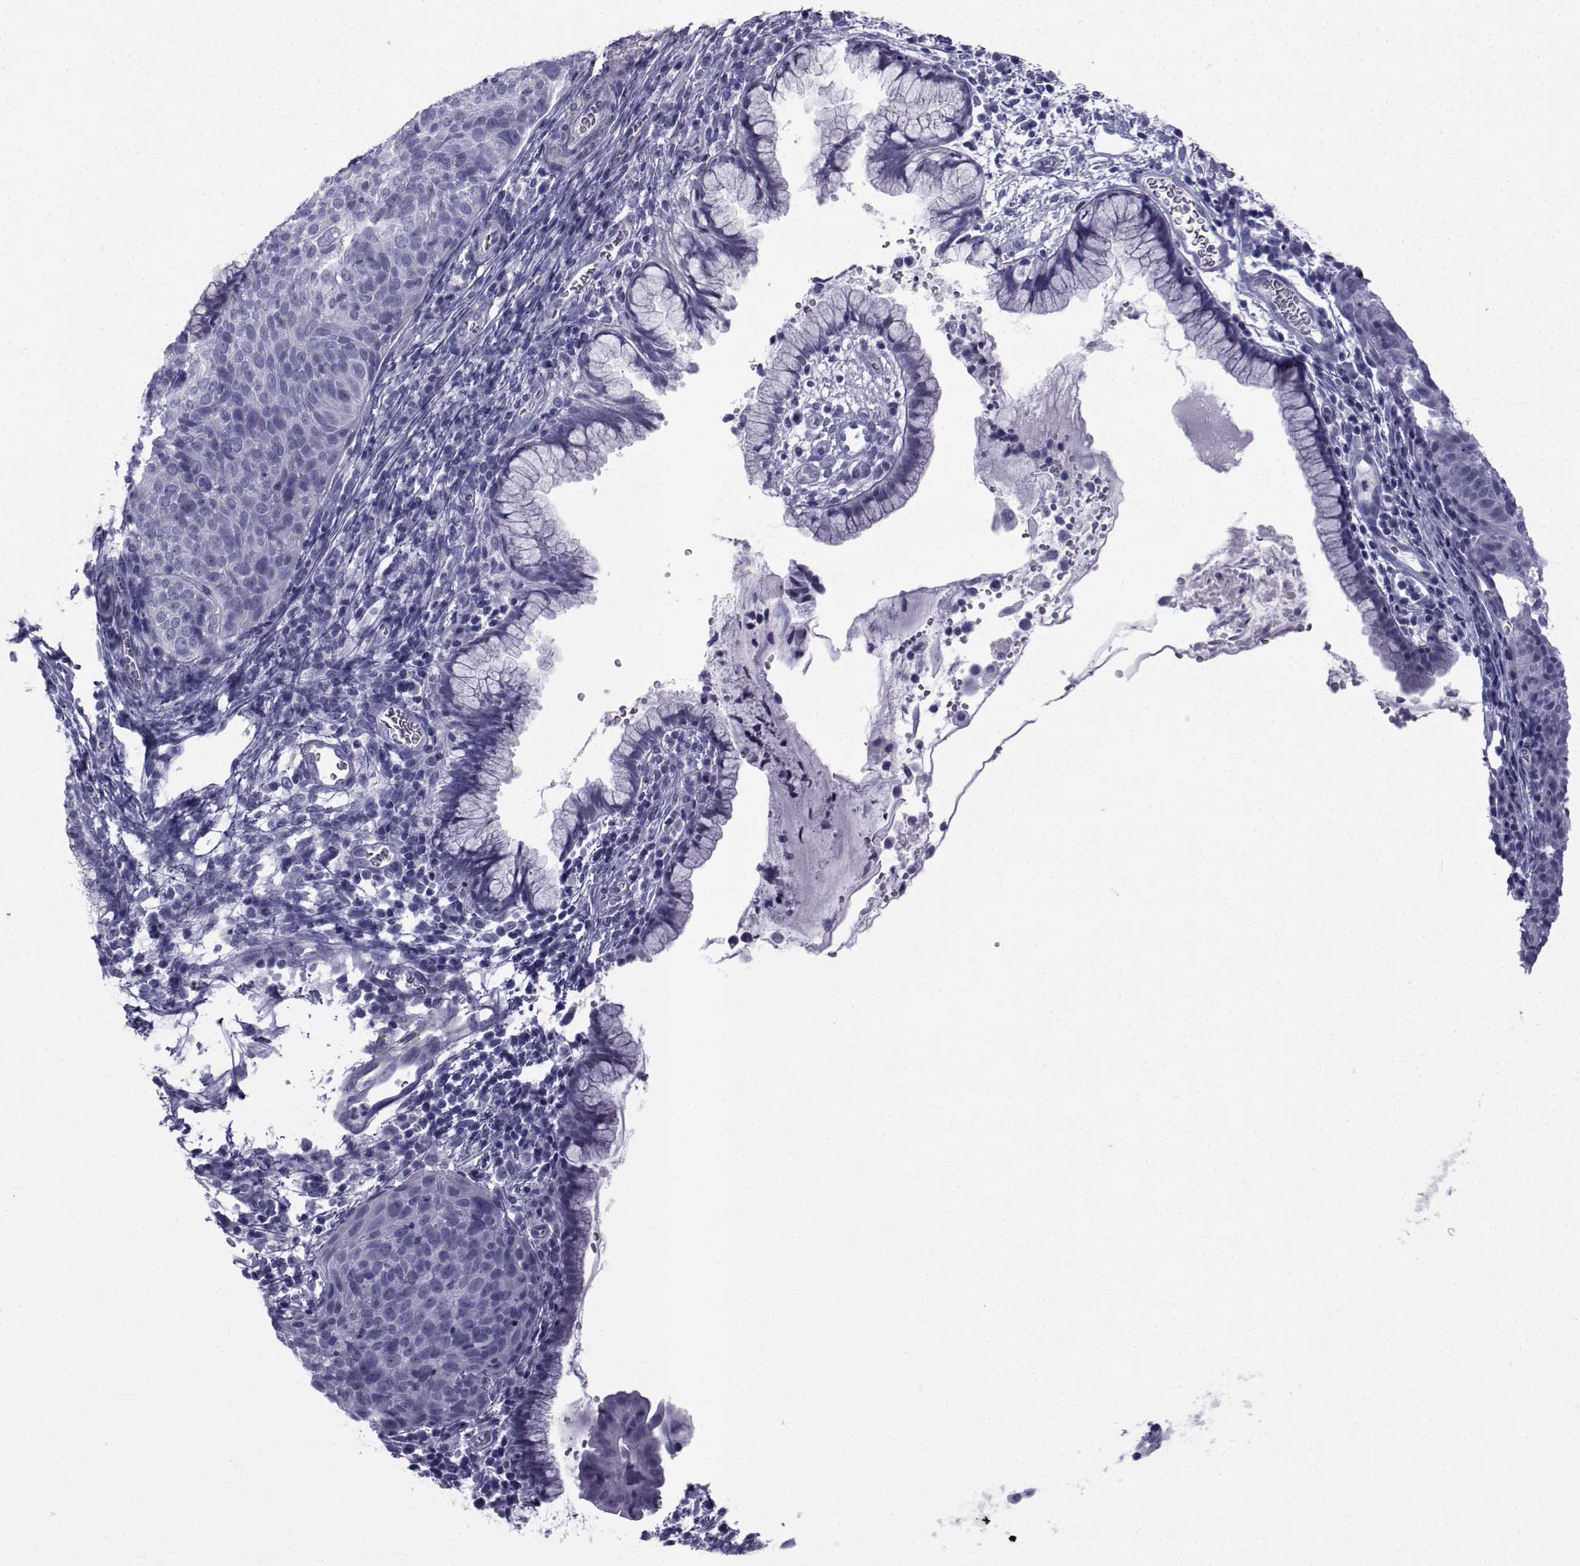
{"staining": {"intensity": "negative", "quantity": "none", "location": "none"}, "tissue": "cervical cancer", "cell_type": "Tumor cells", "image_type": "cancer", "snomed": [{"axis": "morphology", "description": "Squamous cell carcinoma, NOS"}, {"axis": "topography", "description": "Cervix"}], "caption": "This image is of cervical squamous cell carcinoma stained with immunohistochemistry to label a protein in brown with the nuclei are counter-stained blue. There is no staining in tumor cells. (DAB immunohistochemistry, high magnification).", "gene": "SPANXD", "patient": {"sex": "female", "age": 39}}